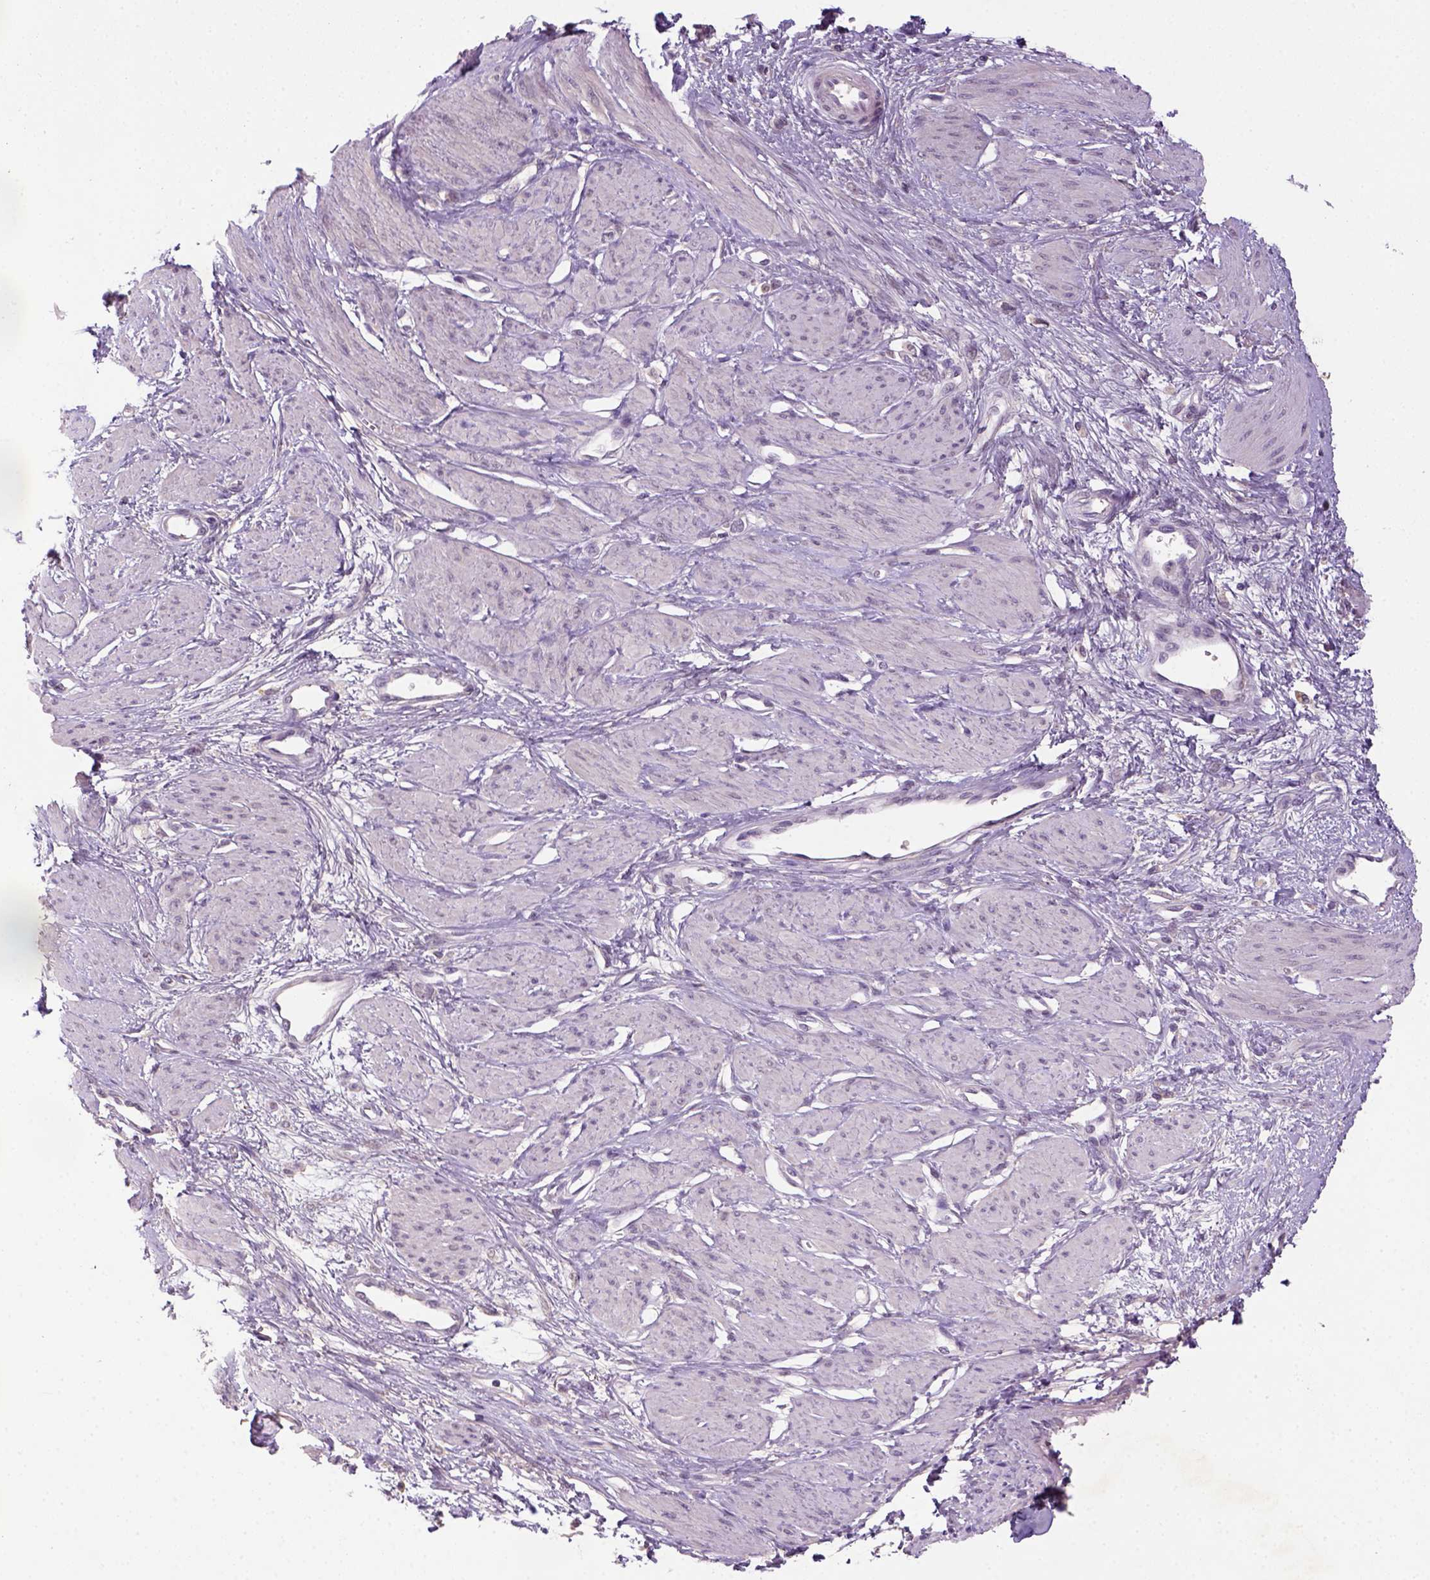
{"staining": {"intensity": "negative", "quantity": "none", "location": "none"}, "tissue": "smooth muscle", "cell_type": "Smooth muscle cells", "image_type": "normal", "snomed": [{"axis": "morphology", "description": "Normal tissue, NOS"}, {"axis": "topography", "description": "Smooth muscle"}, {"axis": "topography", "description": "Uterus"}], "caption": "This is a photomicrograph of IHC staining of benign smooth muscle, which shows no positivity in smooth muscle cells.", "gene": "NLGN2", "patient": {"sex": "female", "age": 39}}